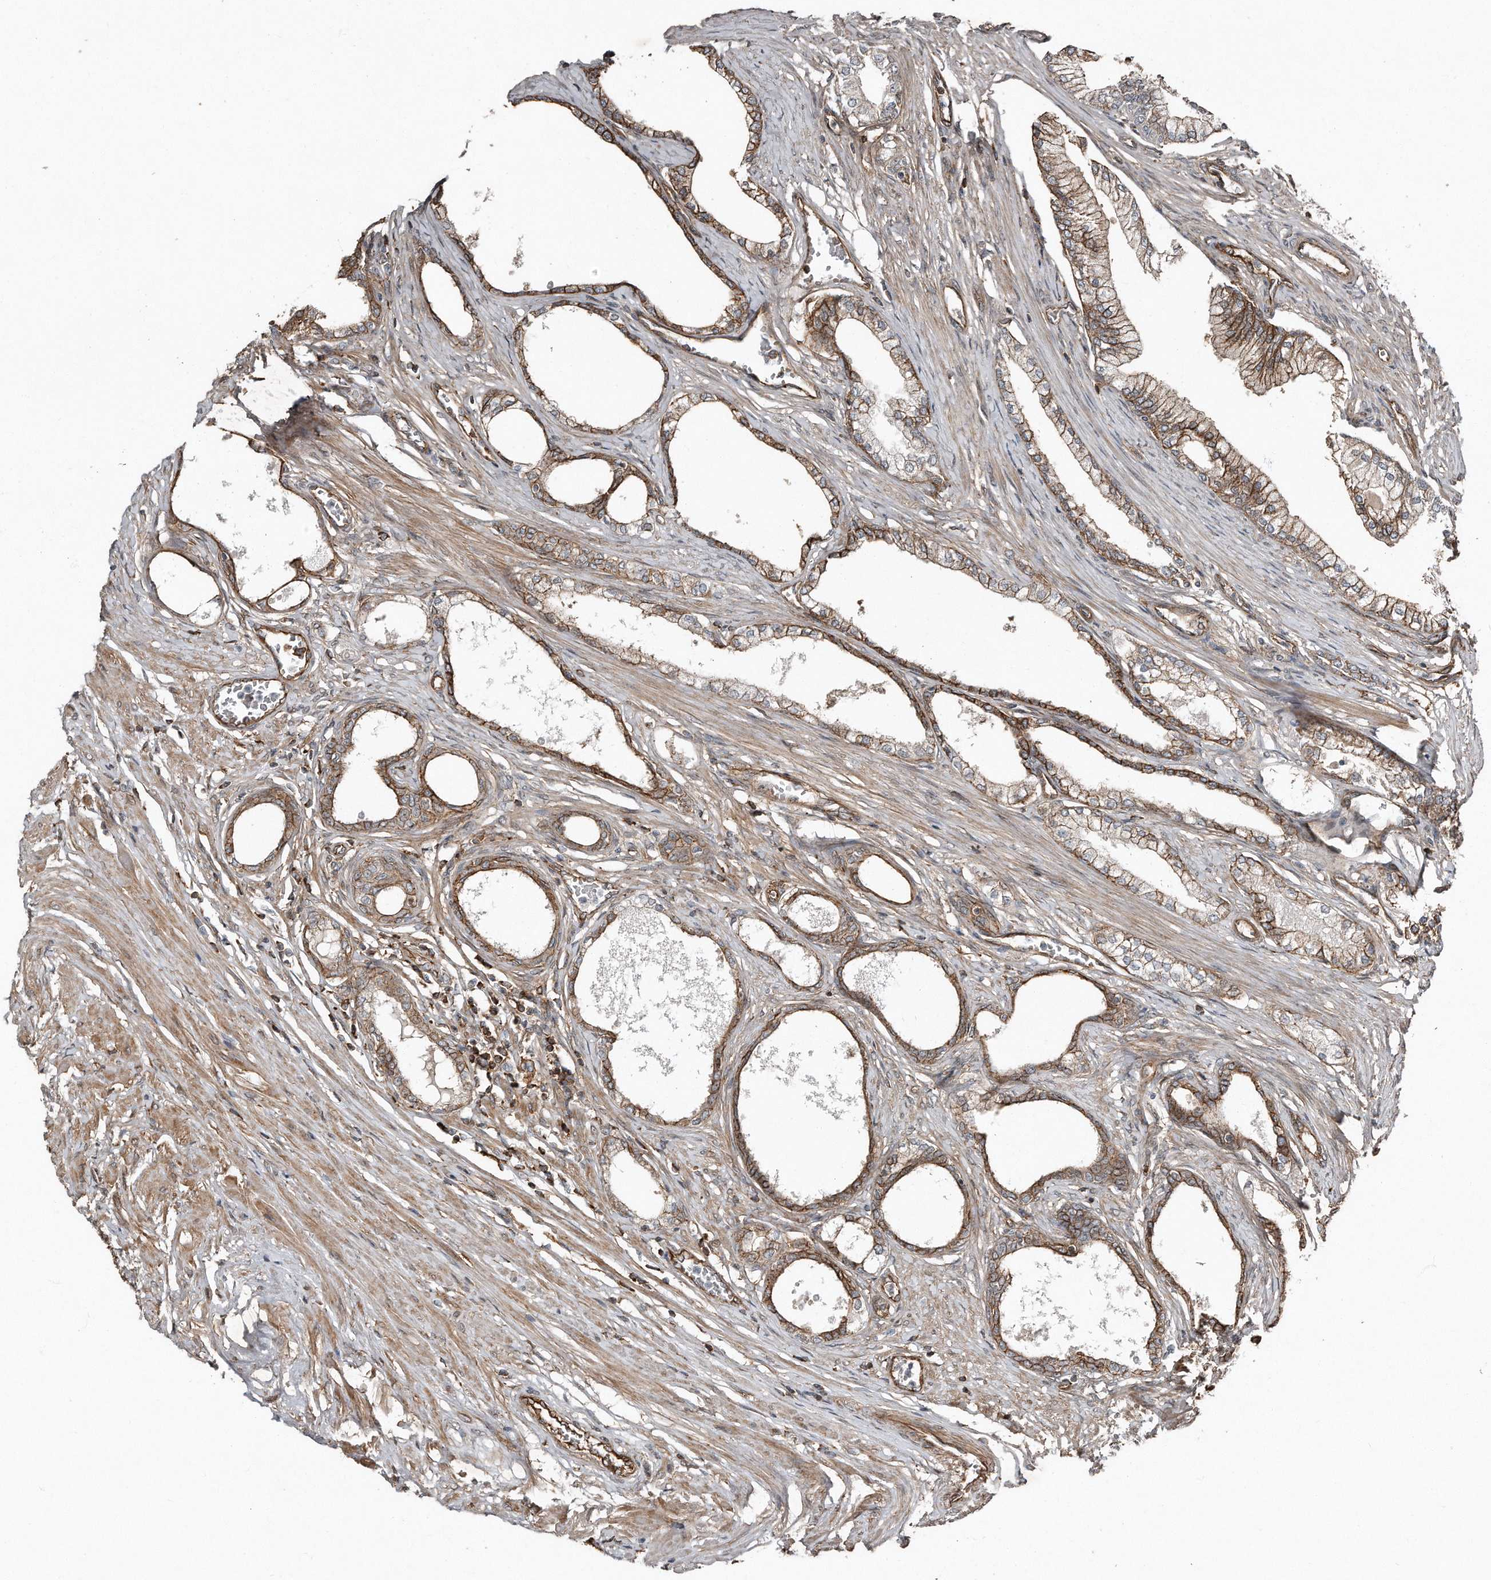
{"staining": {"intensity": "strong", "quantity": ">75%", "location": "cytoplasmic/membranous"}, "tissue": "prostate", "cell_type": "Glandular cells", "image_type": "normal", "snomed": [{"axis": "morphology", "description": "Normal tissue, NOS"}, {"axis": "morphology", "description": "Urothelial carcinoma, Low grade"}, {"axis": "topography", "description": "Urinary bladder"}, {"axis": "topography", "description": "Prostate"}], "caption": "The photomicrograph reveals immunohistochemical staining of unremarkable prostate. There is strong cytoplasmic/membranous expression is present in about >75% of glandular cells. The staining was performed using DAB (3,3'-diaminobenzidine), with brown indicating positive protein expression. Nuclei are stained blue with hematoxylin.", "gene": "SNAP47", "patient": {"sex": "male", "age": 60}}